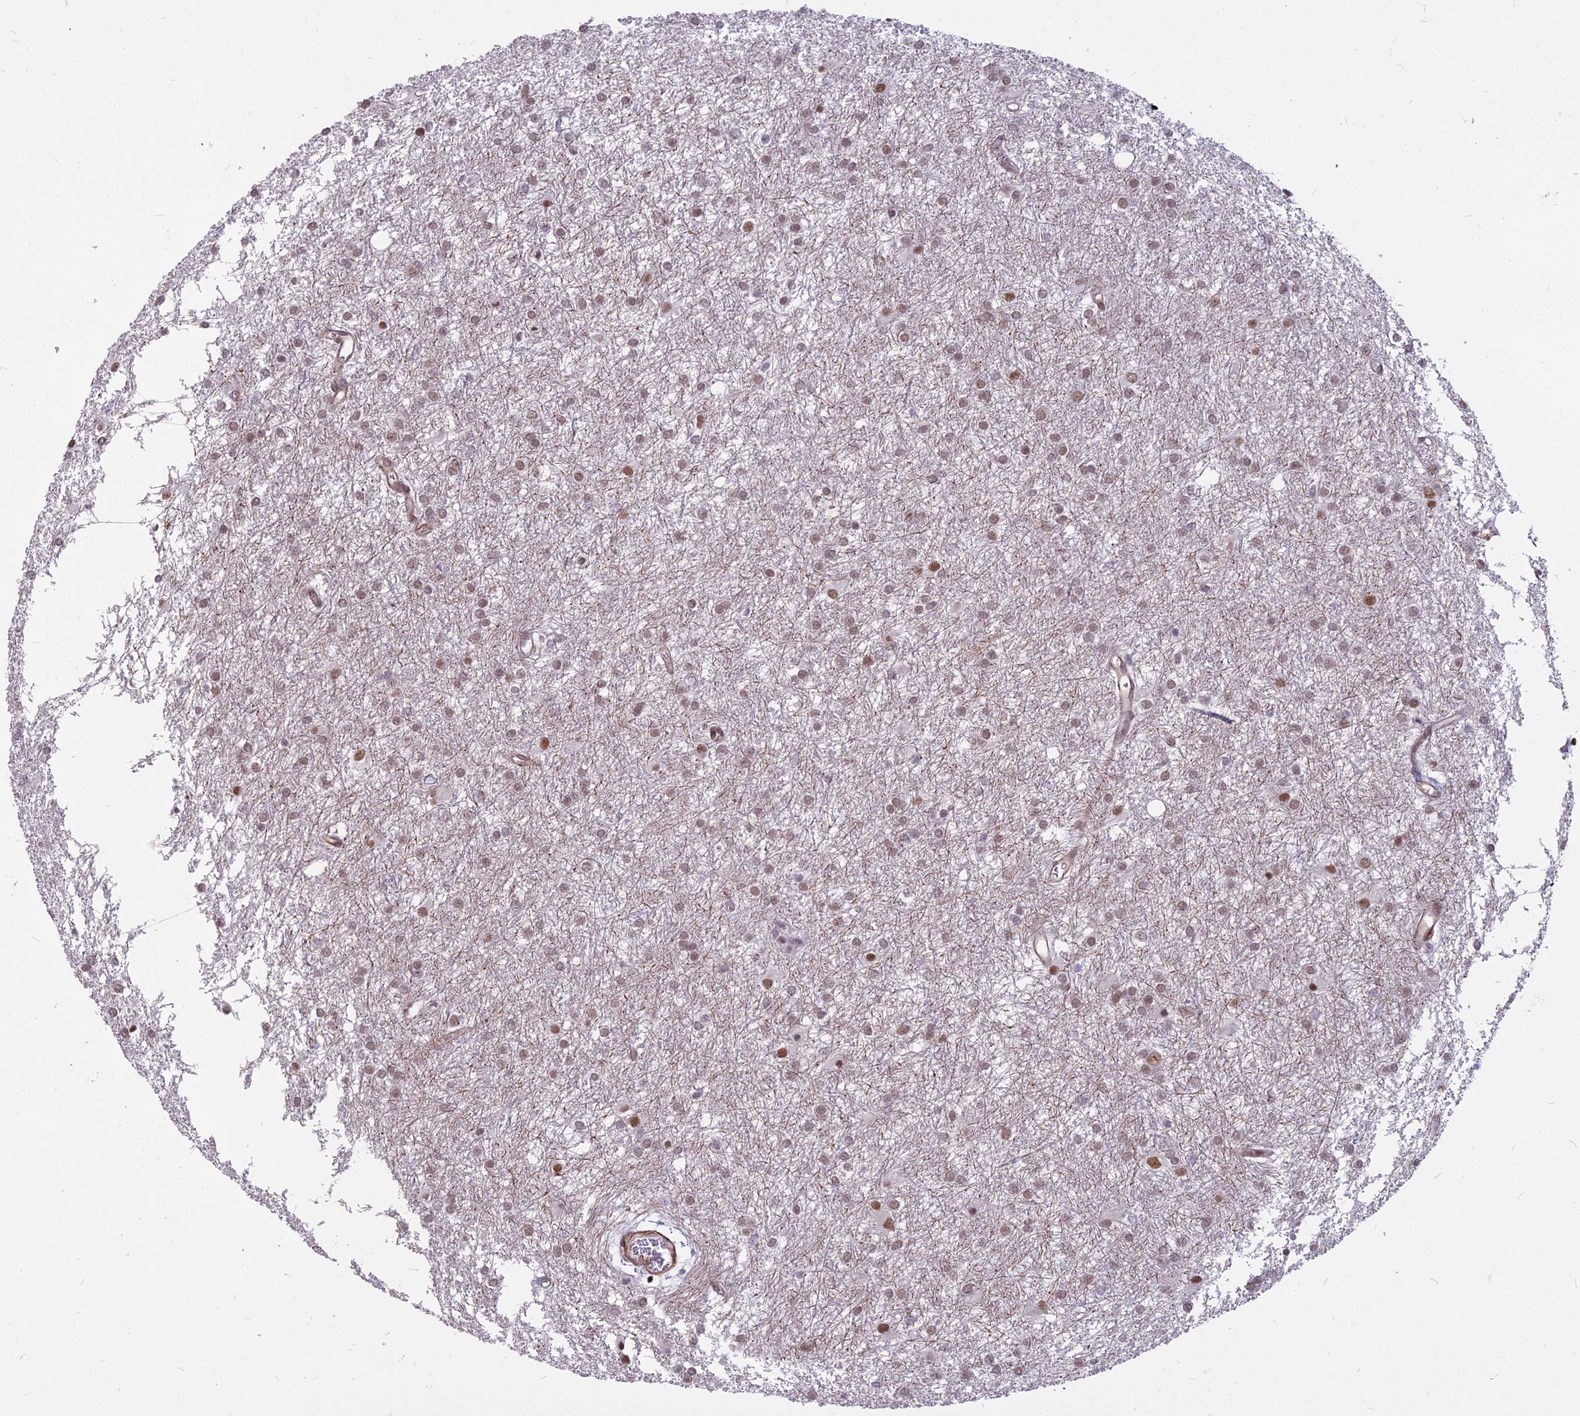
{"staining": {"intensity": "weak", "quantity": ">75%", "location": "nuclear"}, "tissue": "glioma", "cell_type": "Tumor cells", "image_type": "cancer", "snomed": [{"axis": "morphology", "description": "Glioma, malignant, High grade"}, {"axis": "topography", "description": "Brain"}], "caption": "A brown stain labels weak nuclear positivity of a protein in human malignant glioma (high-grade) tumor cells.", "gene": "ALG10", "patient": {"sex": "female", "age": 50}}